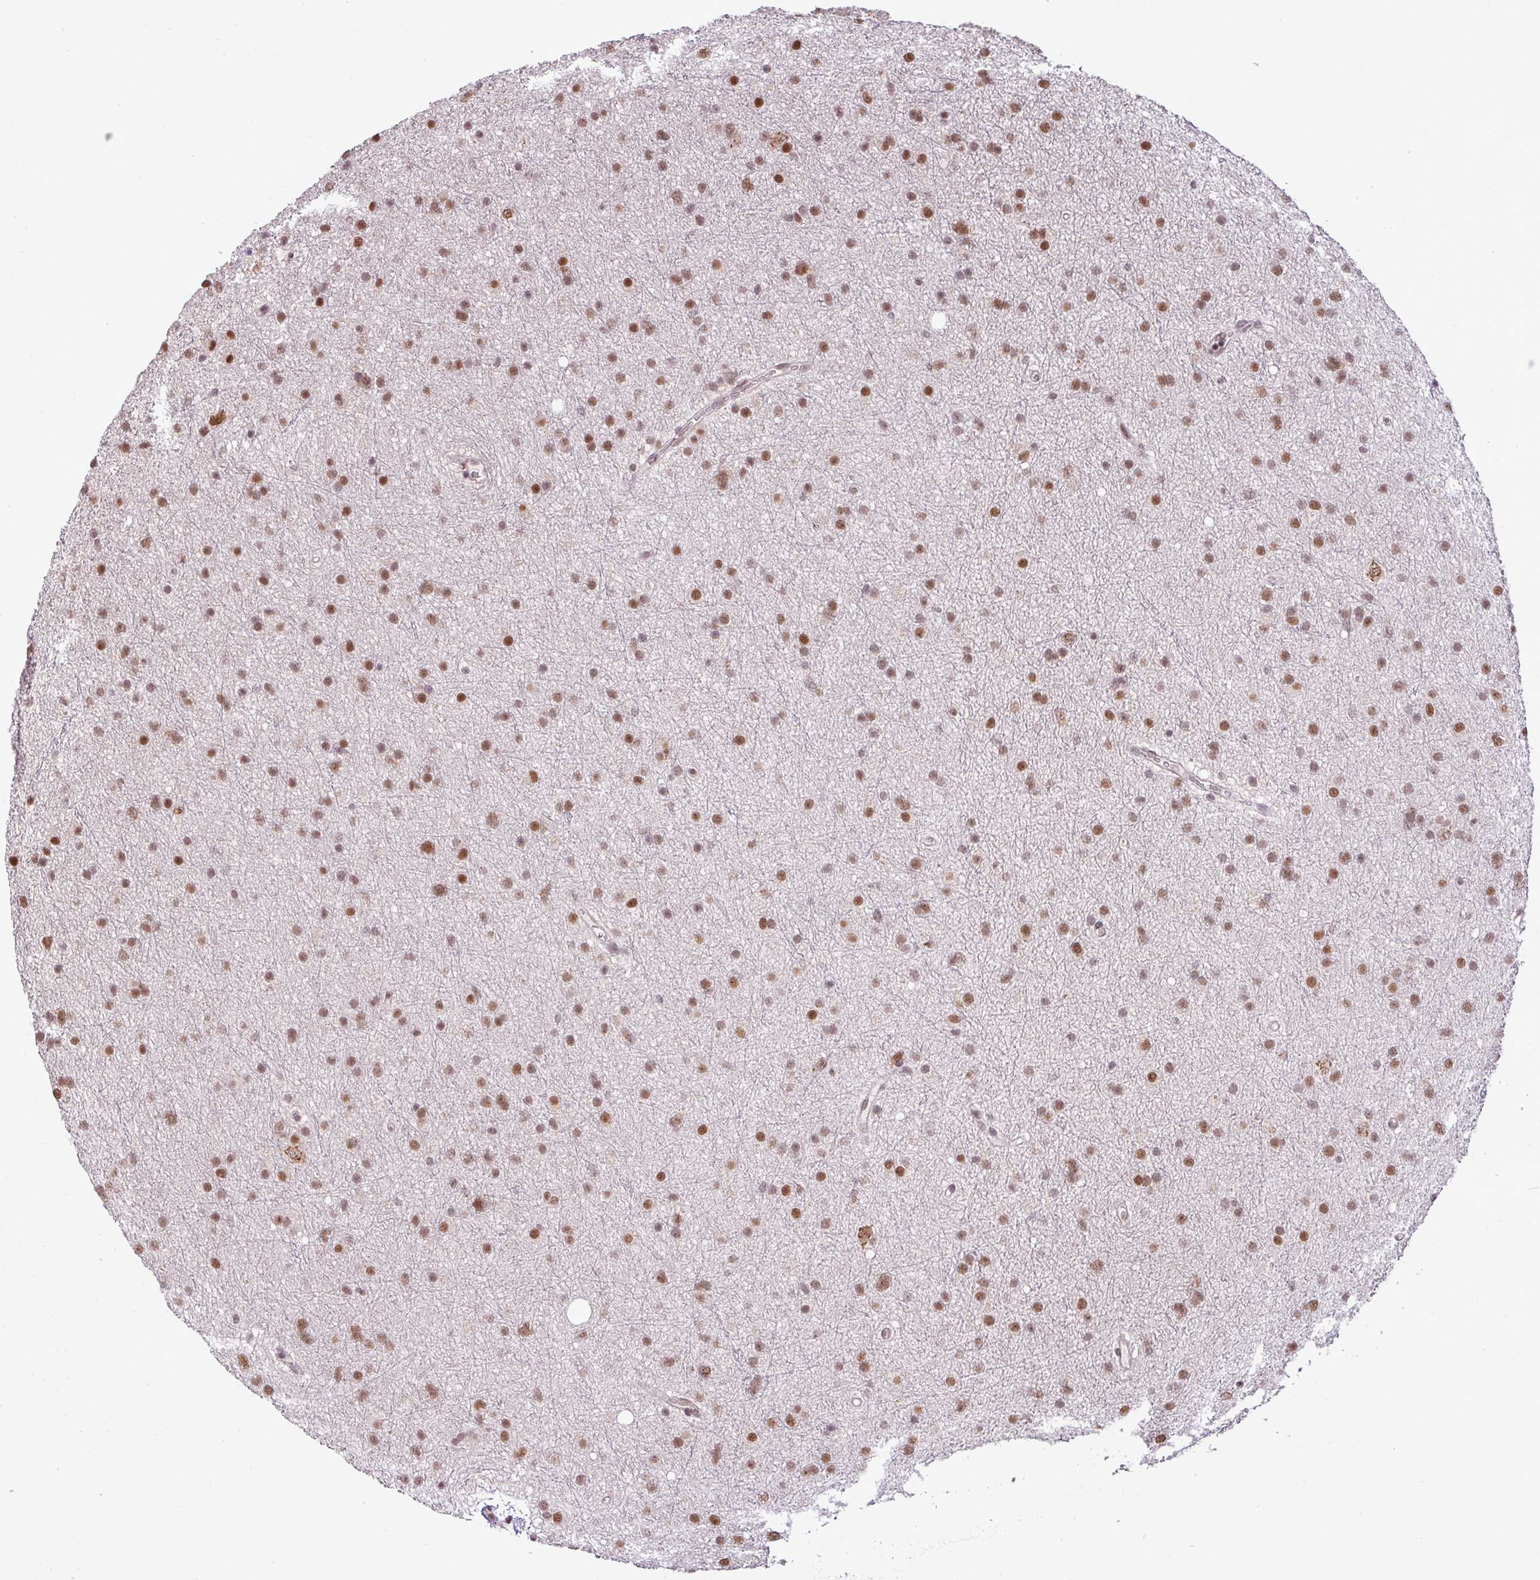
{"staining": {"intensity": "moderate", "quantity": ">75%", "location": "nuclear"}, "tissue": "glioma", "cell_type": "Tumor cells", "image_type": "cancer", "snomed": [{"axis": "morphology", "description": "Glioma, malignant, Low grade"}, {"axis": "topography", "description": "Cerebral cortex"}], "caption": "The photomicrograph shows immunohistochemical staining of glioma. There is moderate nuclear staining is present in about >75% of tumor cells.", "gene": "PGAP4", "patient": {"sex": "female", "age": 39}}